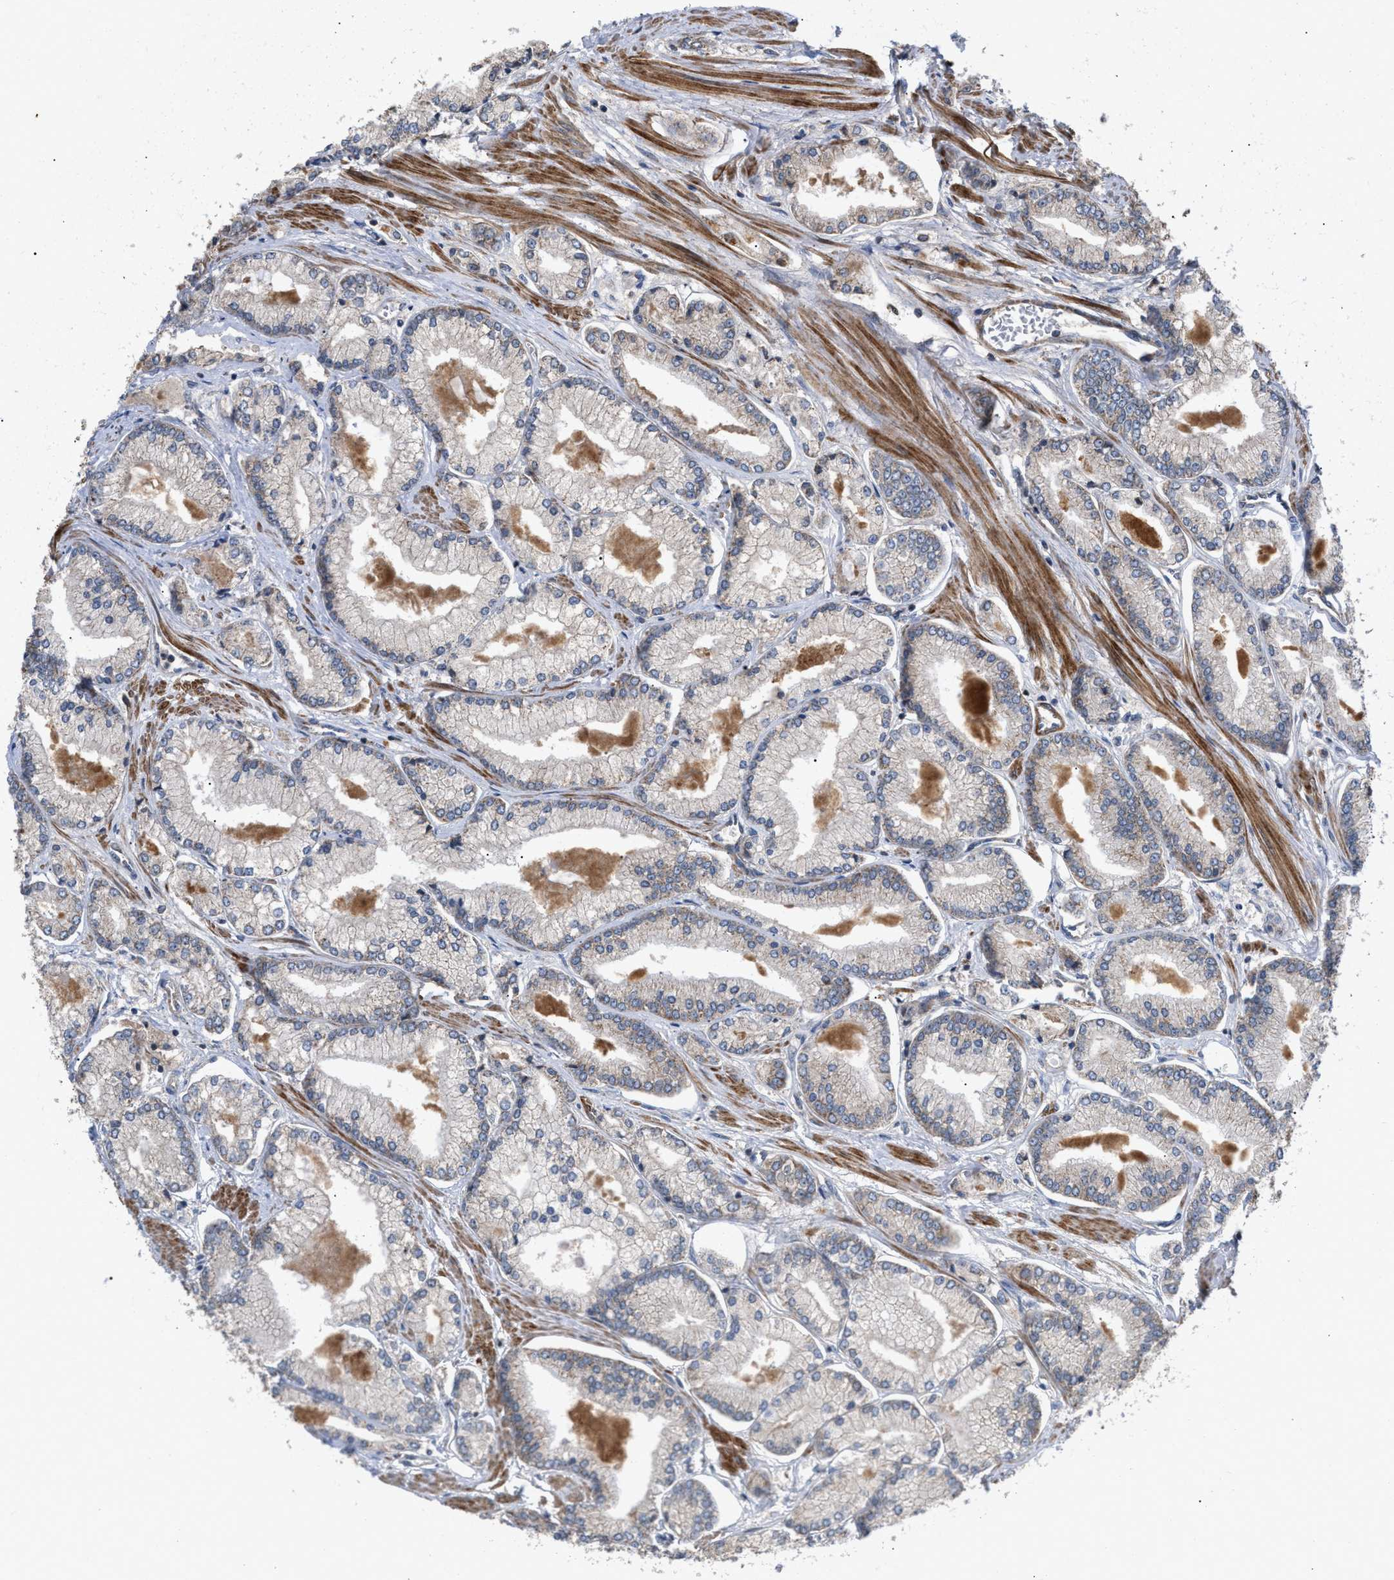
{"staining": {"intensity": "weak", "quantity": "<25%", "location": "cytoplasmic/membranous"}, "tissue": "prostate cancer", "cell_type": "Tumor cells", "image_type": "cancer", "snomed": [{"axis": "morphology", "description": "Adenocarcinoma, Low grade"}, {"axis": "topography", "description": "Prostate"}], "caption": "Photomicrograph shows no protein staining in tumor cells of prostate adenocarcinoma (low-grade) tissue.", "gene": "TACO1", "patient": {"sex": "male", "age": 52}}